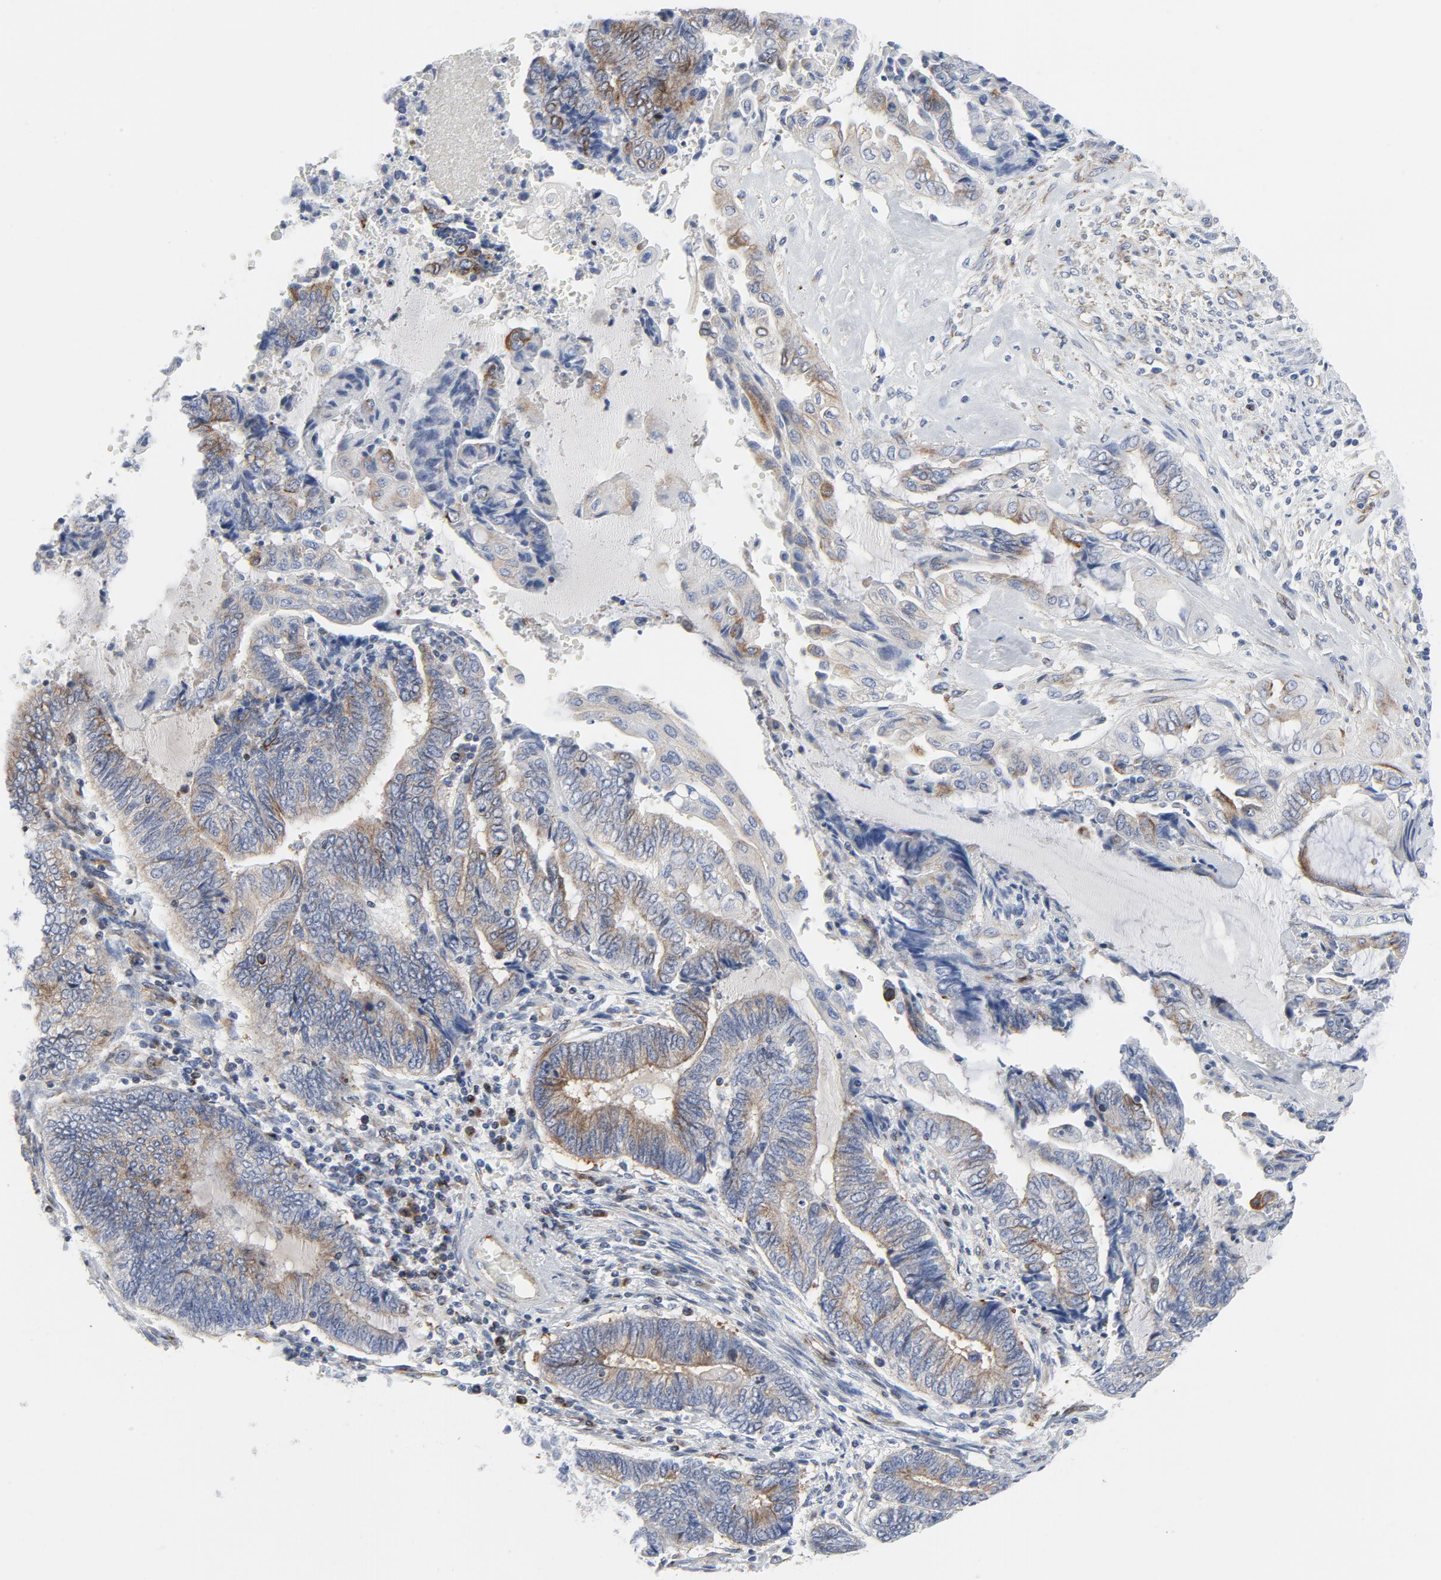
{"staining": {"intensity": "weak", "quantity": "<25%", "location": "cytoplasmic/membranous"}, "tissue": "endometrial cancer", "cell_type": "Tumor cells", "image_type": "cancer", "snomed": [{"axis": "morphology", "description": "Adenocarcinoma, NOS"}, {"axis": "topography", "description": "Uterus"}, {"axis": "topography", "description": "Endometrium"}], "caption": "This photomicrograph is of endometrial adenocarcinoma stained with IHC to label a protein in brown with the nuclei are counter-stained blue. There is no expression in tumor cells.", "gene": "TUBB1", "patient": {"sex": "female", "age": 70}}